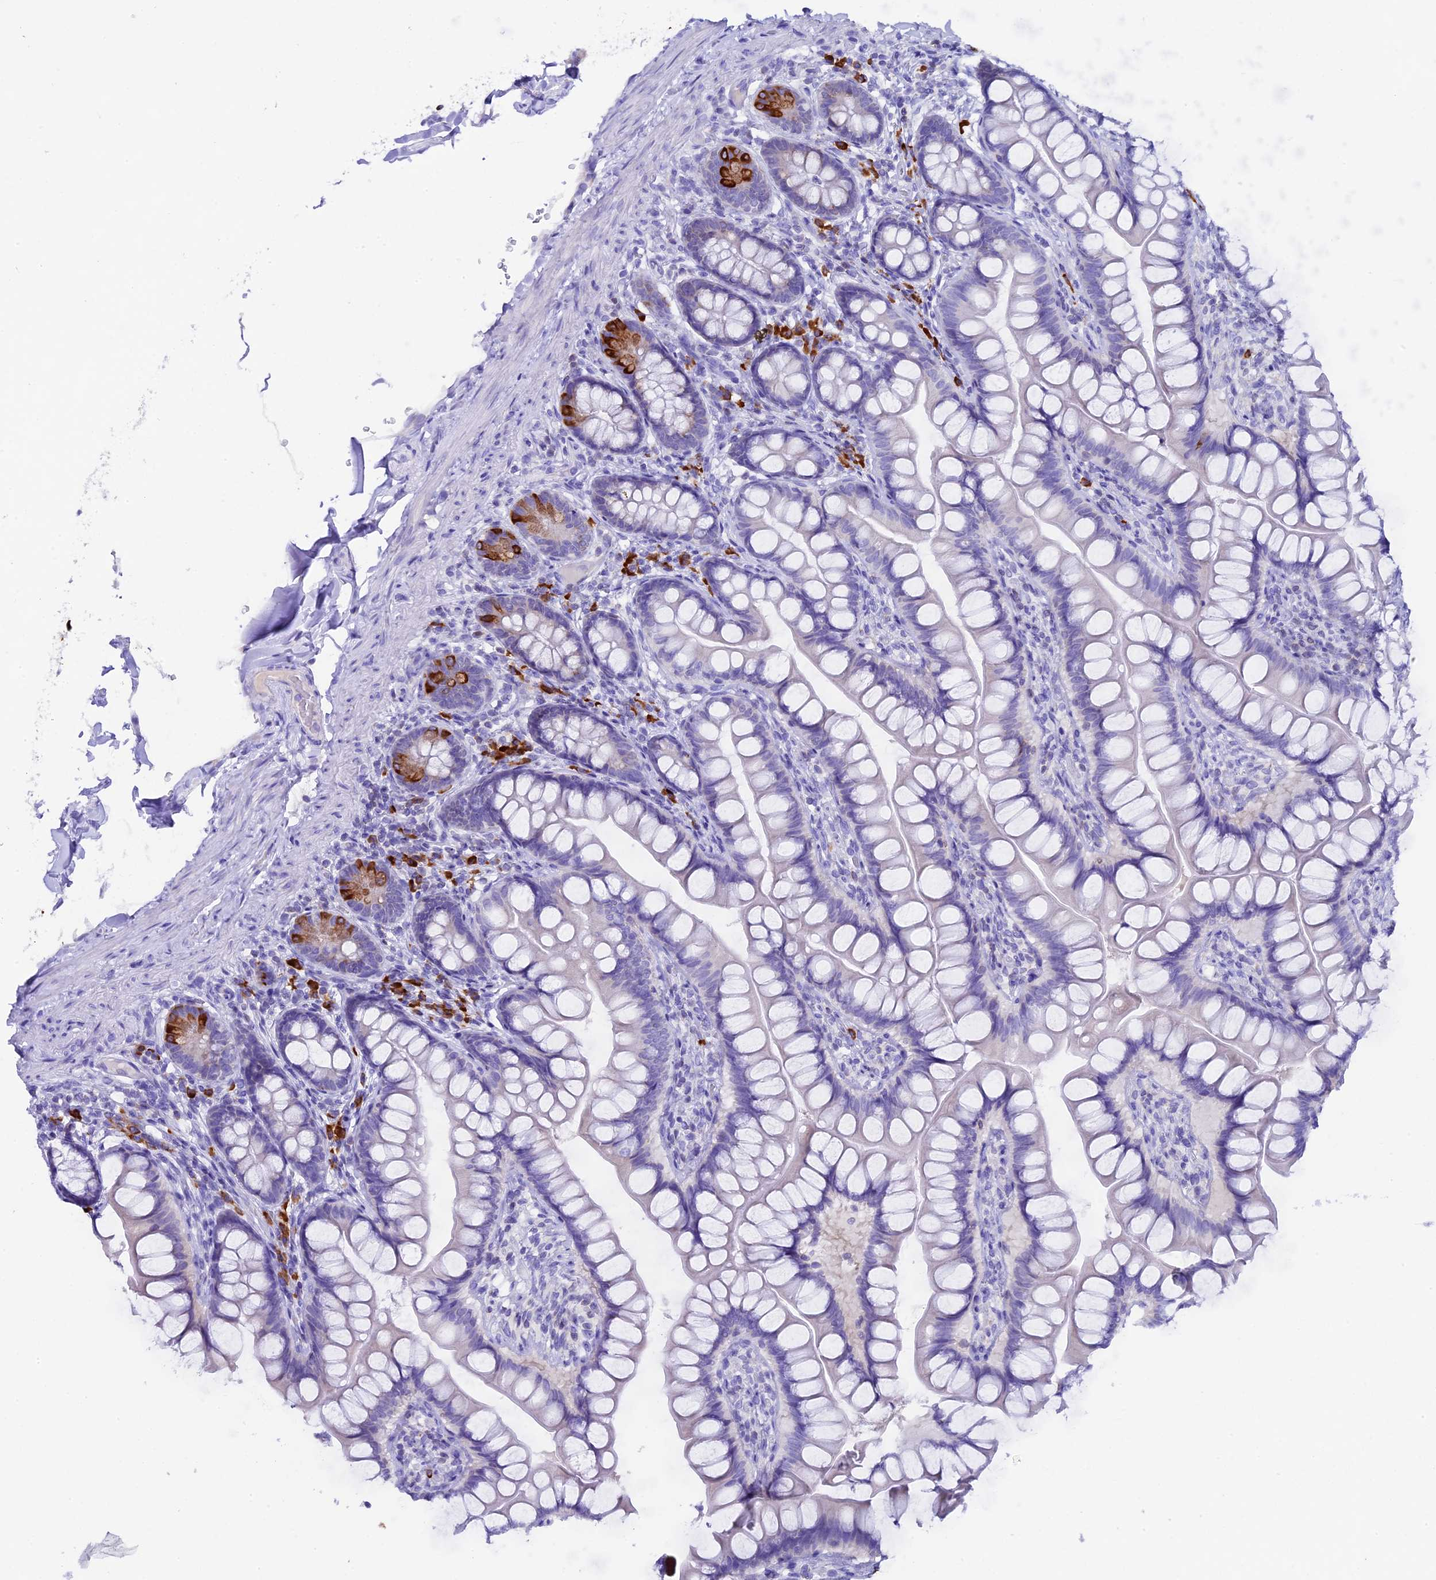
{"staining": {"intensity": "strong", "quantity": "<25%", "location": "cytoplasmic/membranous"}, "tissue": "small intestine", "cell_type": "Glandular cells", "image_type": "normal", "snomed": [{"axis": "morphology", "description": "Normal tissue, NOS"}, {"axis": "topography", "description": "Small intestine"}], "caption": "This photomicrograph demonstrates unremarkable small intestine stained with immunohistochemistry (IHC) to label a protein in brown. The cytoplasmic/membranous of glandular cells show strong positivity for the protein. Nuclei are counter-stained blue.", "gene": "FKBP11", "patient": {"sex": "male", "age": 70}}